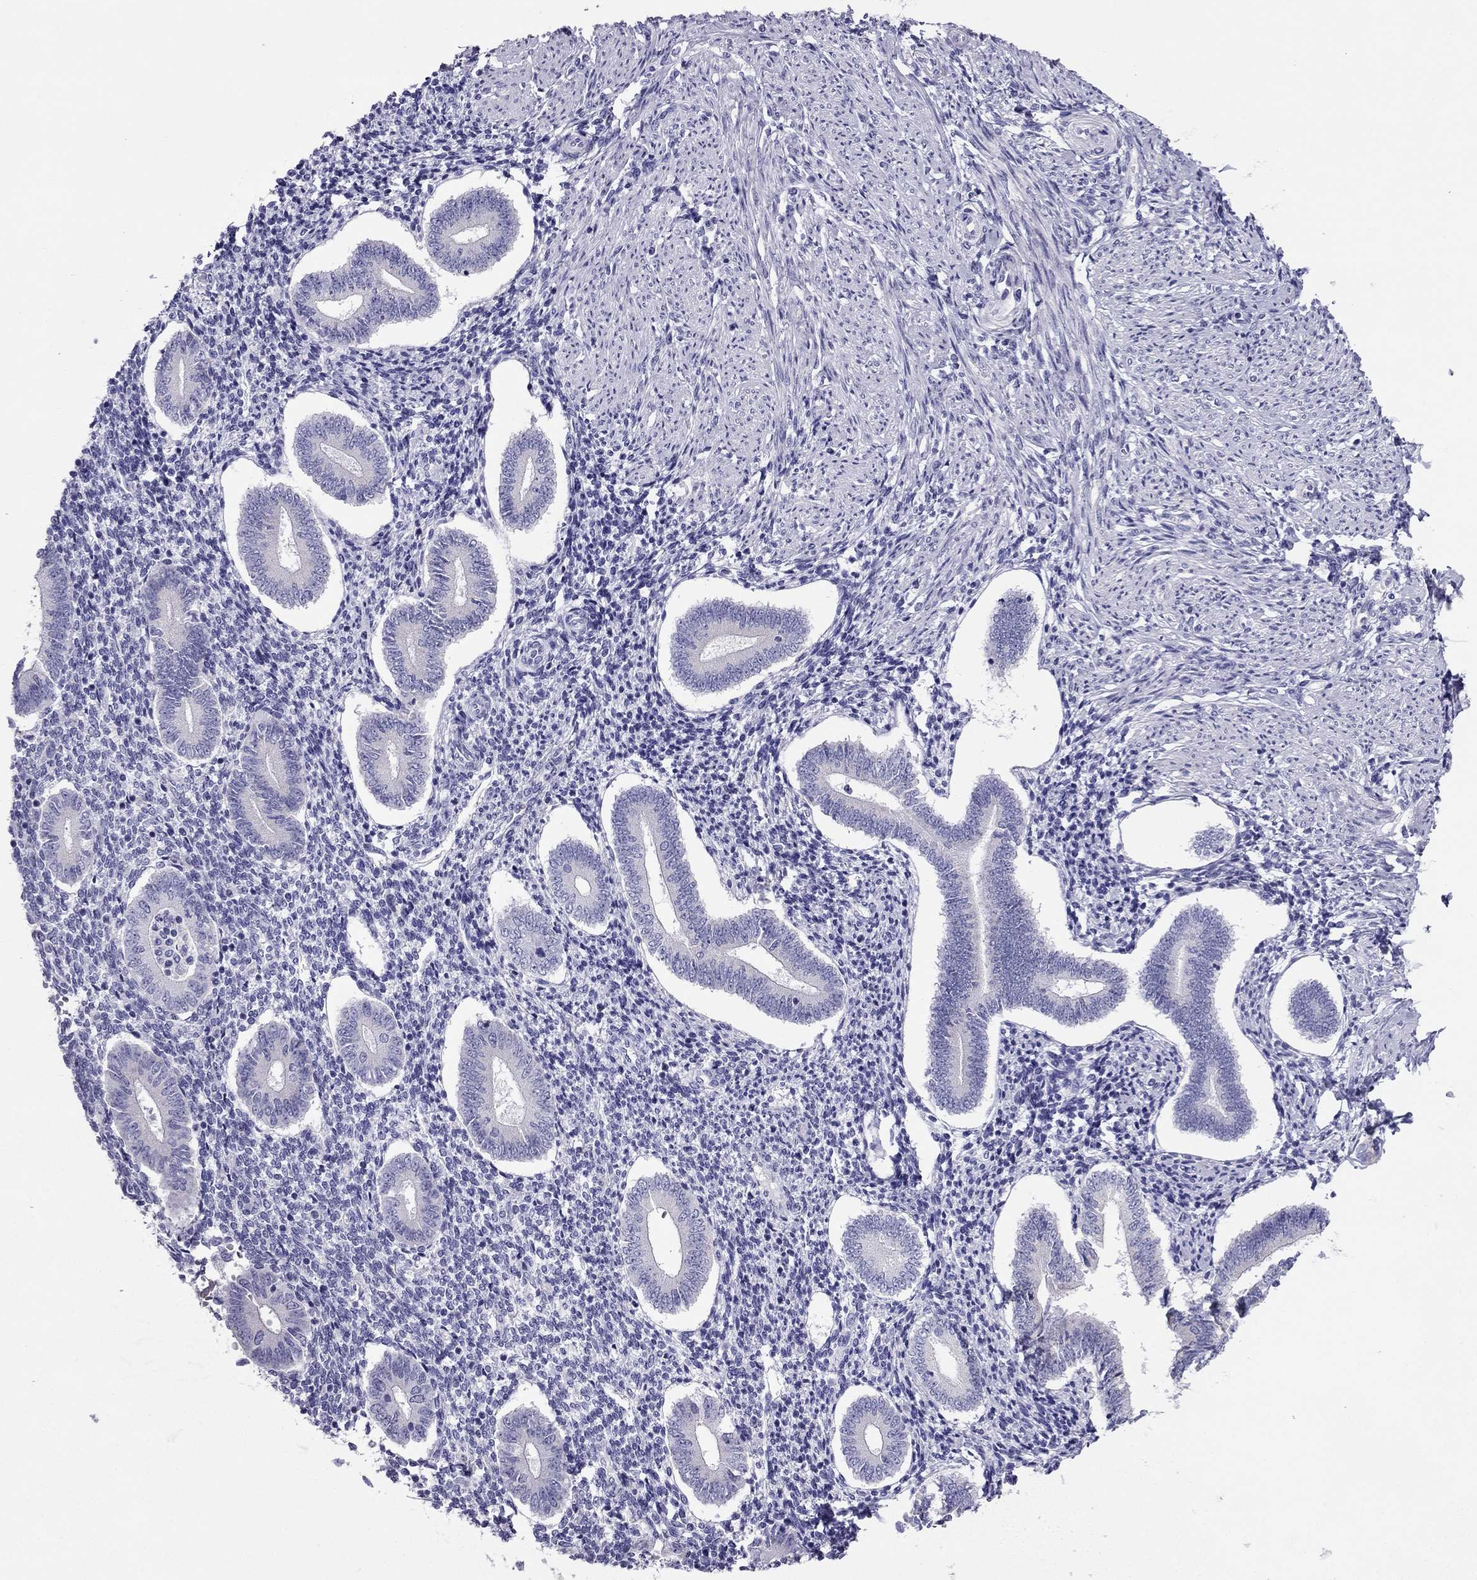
{"staining": {"intensity": "negative", "quantity": "none", "location": "none"}, "tissue": "endometrium", "cell_type": "Cells in endometrial stroma", "image_type": "normal", "snomed": [{"axis": "morphology", "description": "Normal tissue, NOS"}, {"axis": "topography", "description": "Endometrium"}], "caption": "Micrograph shows no significant protein expression in cells in endometrial stroma of unremarkable endometrium. (Immunohistochemistry (ihc), brightfield microscopy, high magnification).", "gene": "MAEL", "patient": {"sex": "female", "age": 40}}